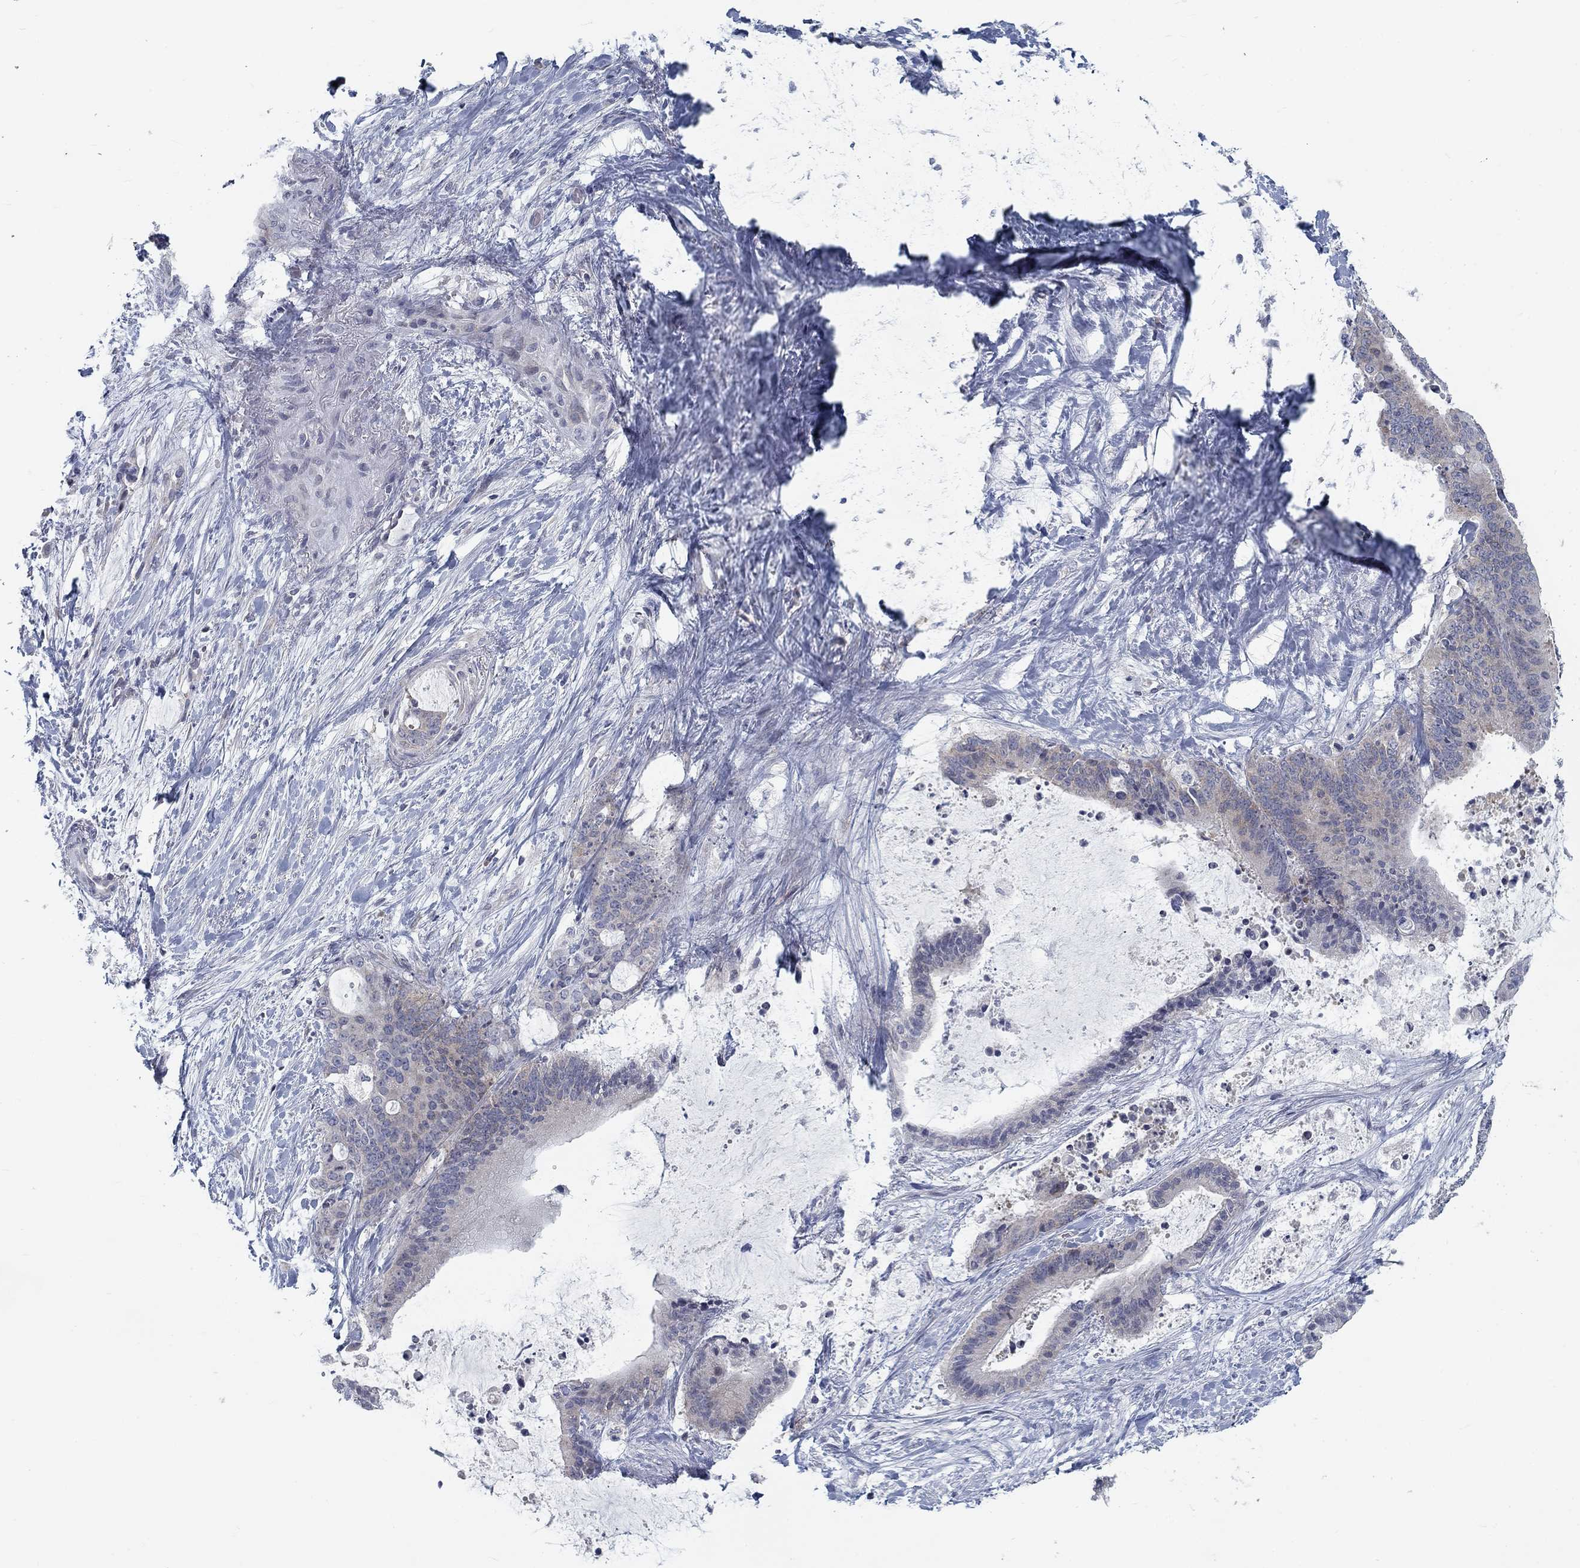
{"staining": {"intensity": "weak", "quantity": "<25%", "location": "cytoplasmic/membranous"}, "tissue": "liver cancer", "cell_type": "Tumor cells", "image_type": "cancer", "snomed": [{"axis": "morphology", "description": "Cholangiocarcinoma"}, {"axis": "topography", "description": "Liver"}], "caption": "Micrograph shows no protein staining in tumor cells of liver cancer (cholangiocarcinoma) tissue.", "gene": "ATP1A3", "patient": {"sex": "female", "age": 73}}